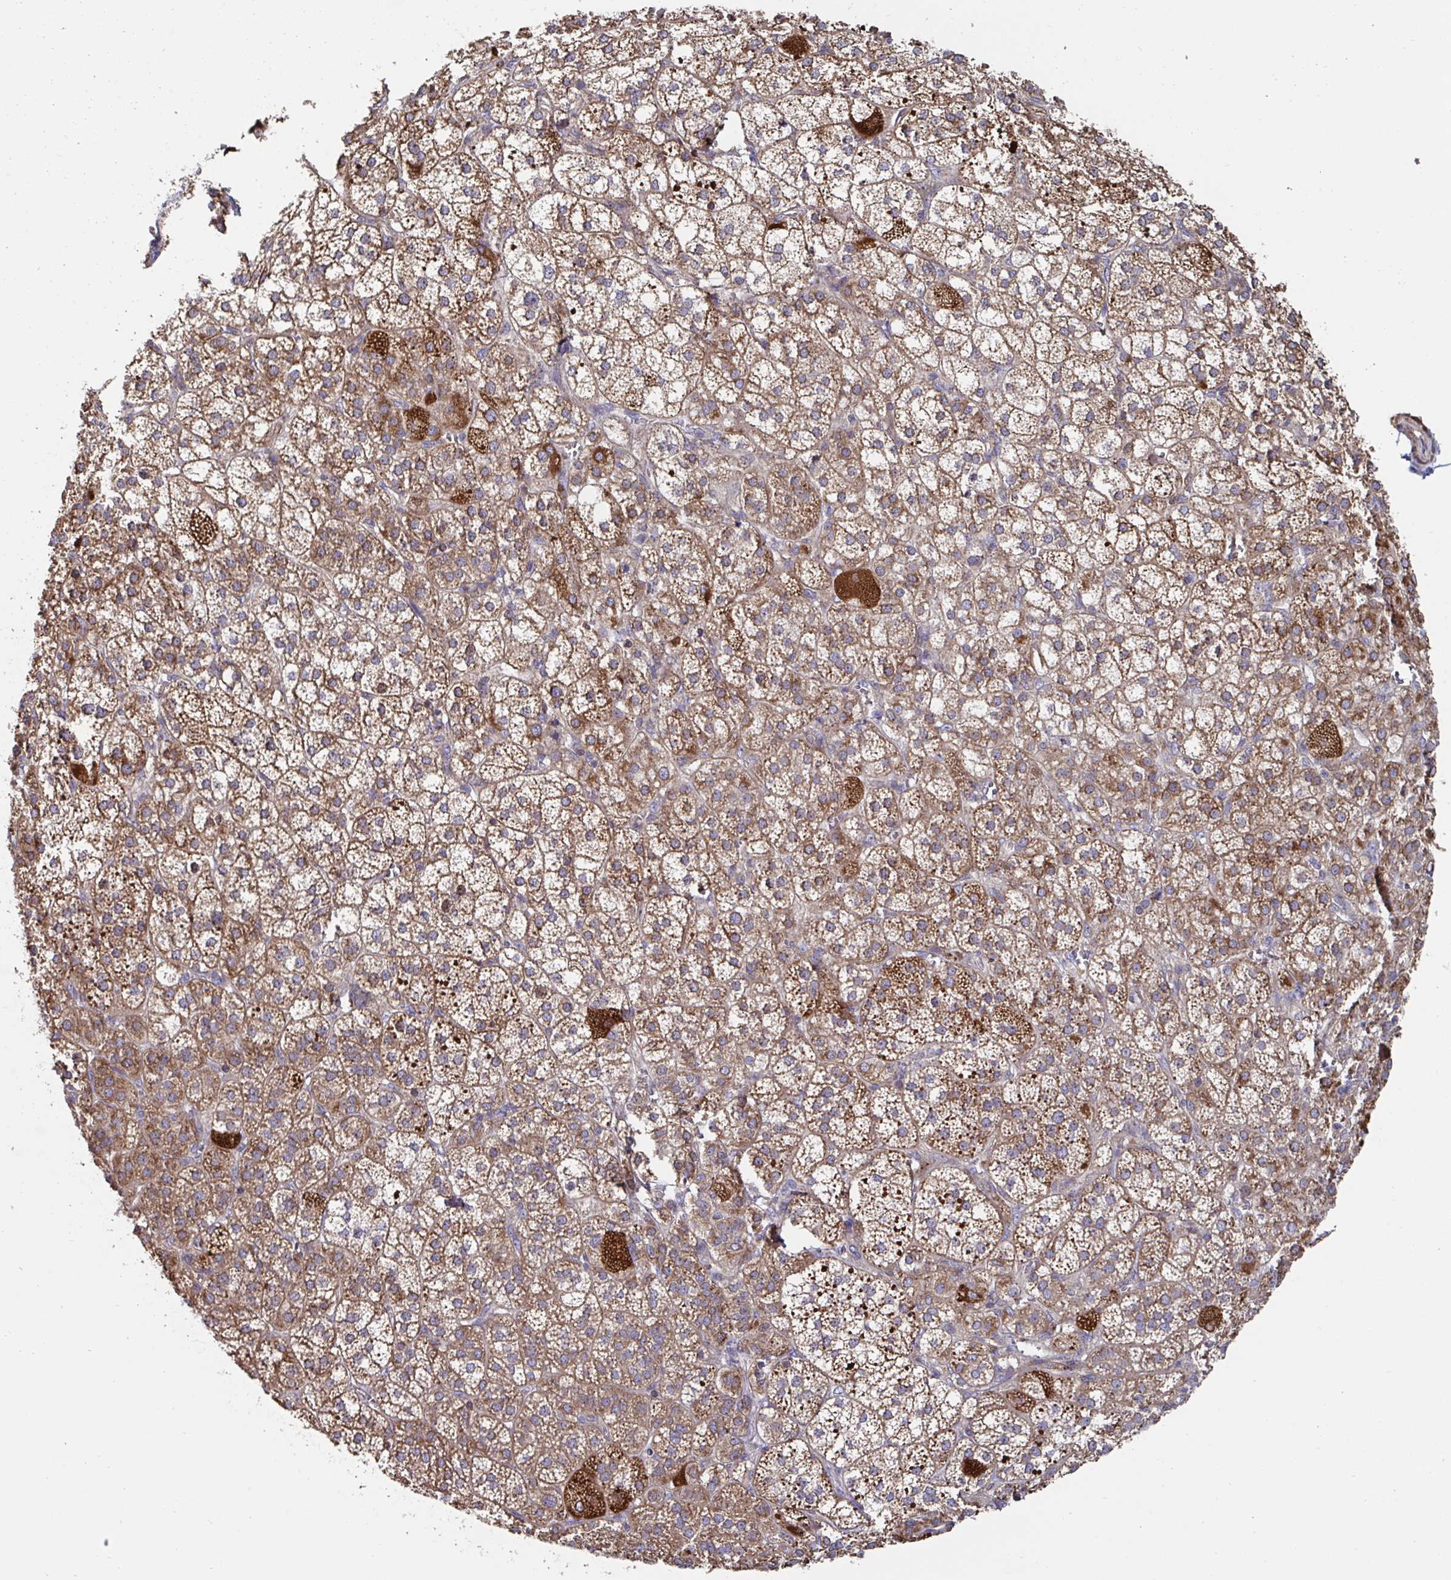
{"staining": {"intensity": "moderate", "quantity": ">75%", "location": "cytoplasmic/membranous"}, "tissue": "adrenal gland", "cell_type": "Glandular cells", "image_type": "normal", "snomed": [{"axis": "morphology", "description": "Normal tissue, NOS"}, {"axis": "topography", "description": "Adrenal gland"}], "caption": "A high-resolution image shows IHC staining of unremarkable adrenal gland, which reveals moderate cytoplasmic/membranous positivity in approximately >75% of glandular cells. The staining was performed using DAB, with brown indicating positive protein expression. Nuclei are stained blue with hematoxylin.", "gene": "DZANK1", "patient": {"sex": "female", "age": 60}}